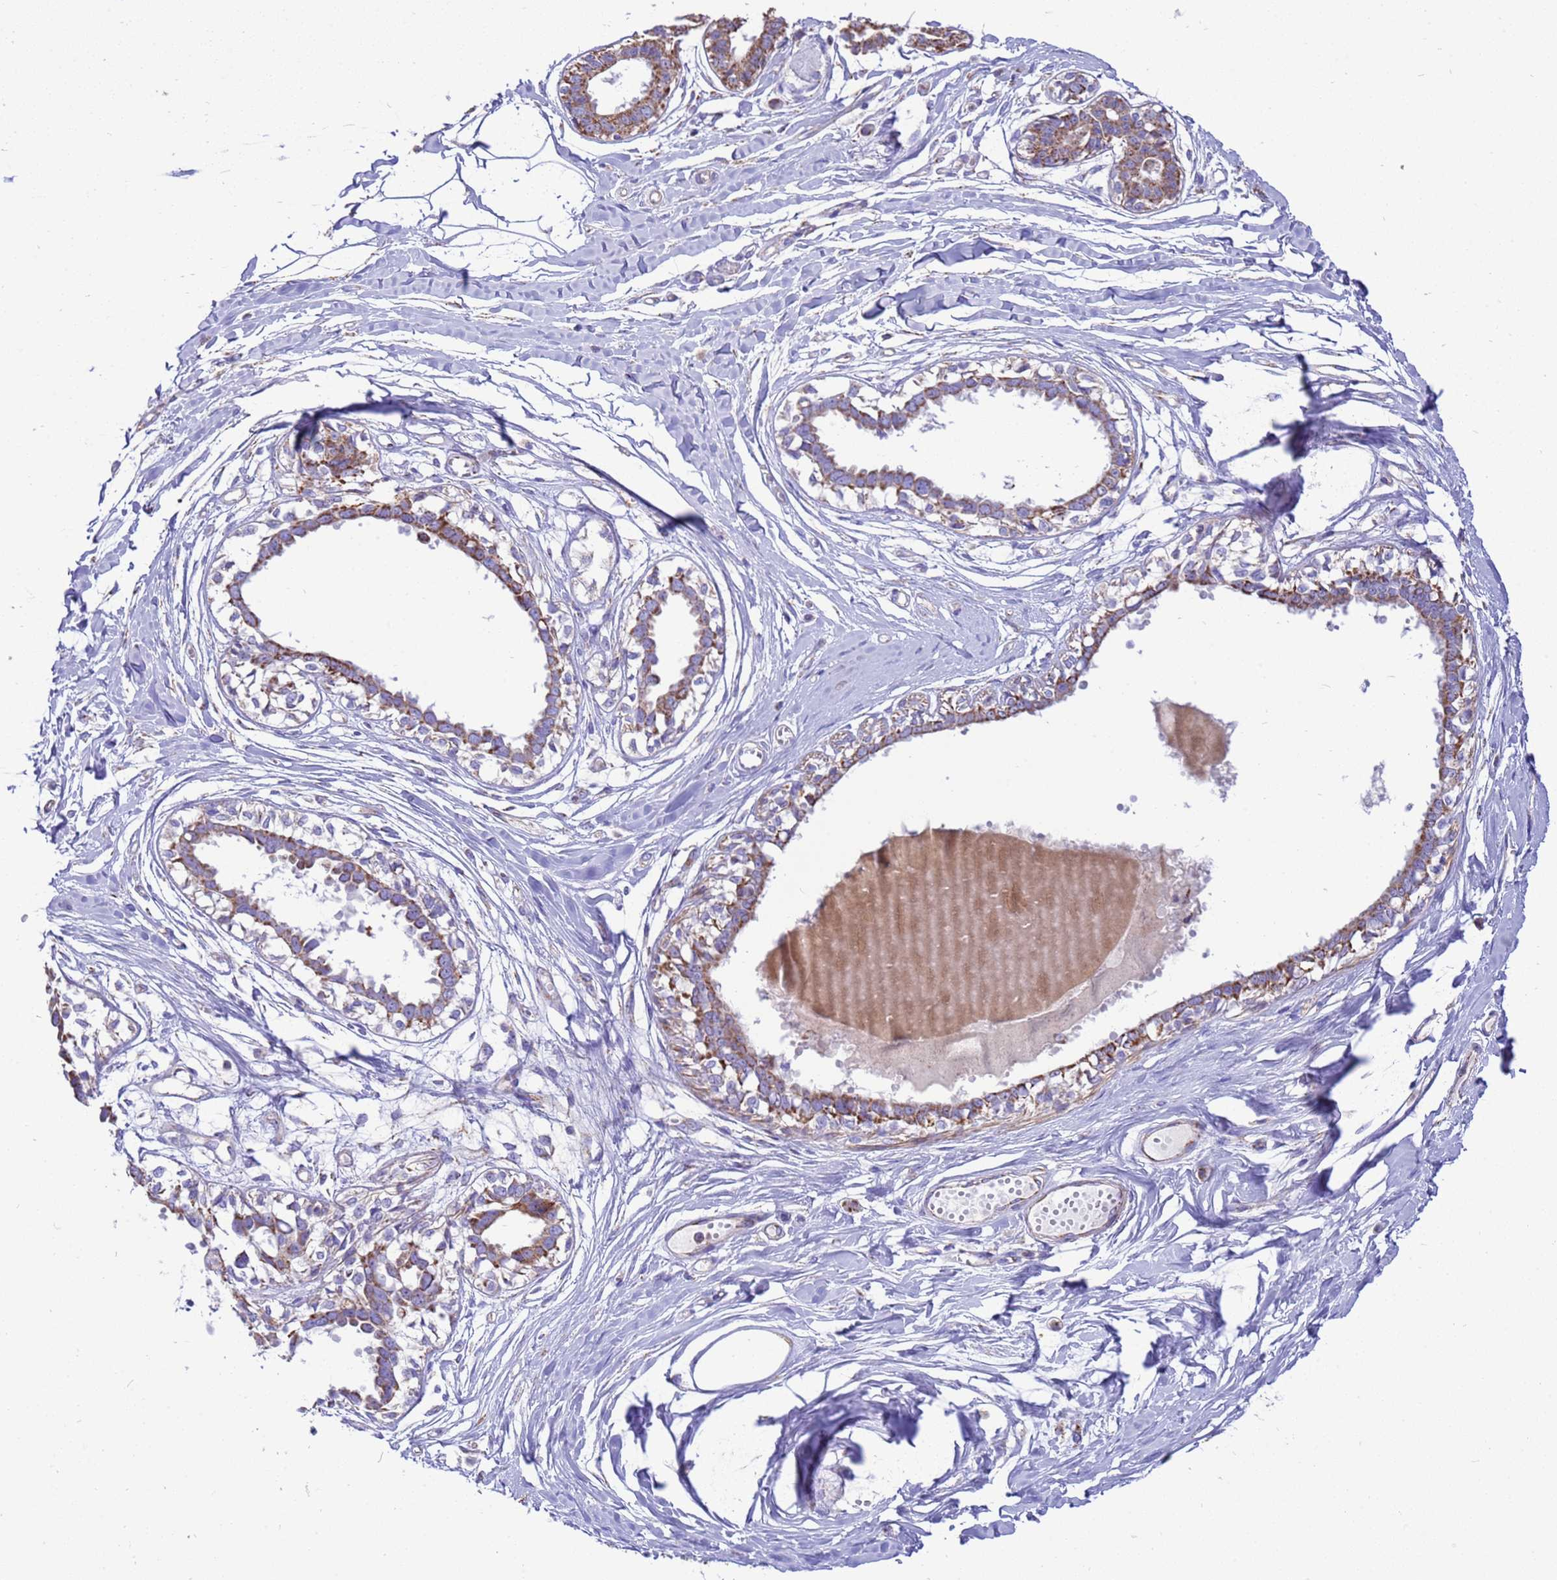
{"staining": {"intensity": "negative", "quantity": "none", "location": "none"}, "tissue": "breast", "cell_type": "Adipocytes", "image_type": "normal", "snomed": [{"axis": "morphology", "description": "Normal tissue, NOS"}, {"axis": "topography", "description": "Breast"}], "caption": "This is an IHC photomicrograph of benign human breast. There is no expression in adipocytes.", "gene": "RNF165", "patient": {"sex": "female", "age": 45}}